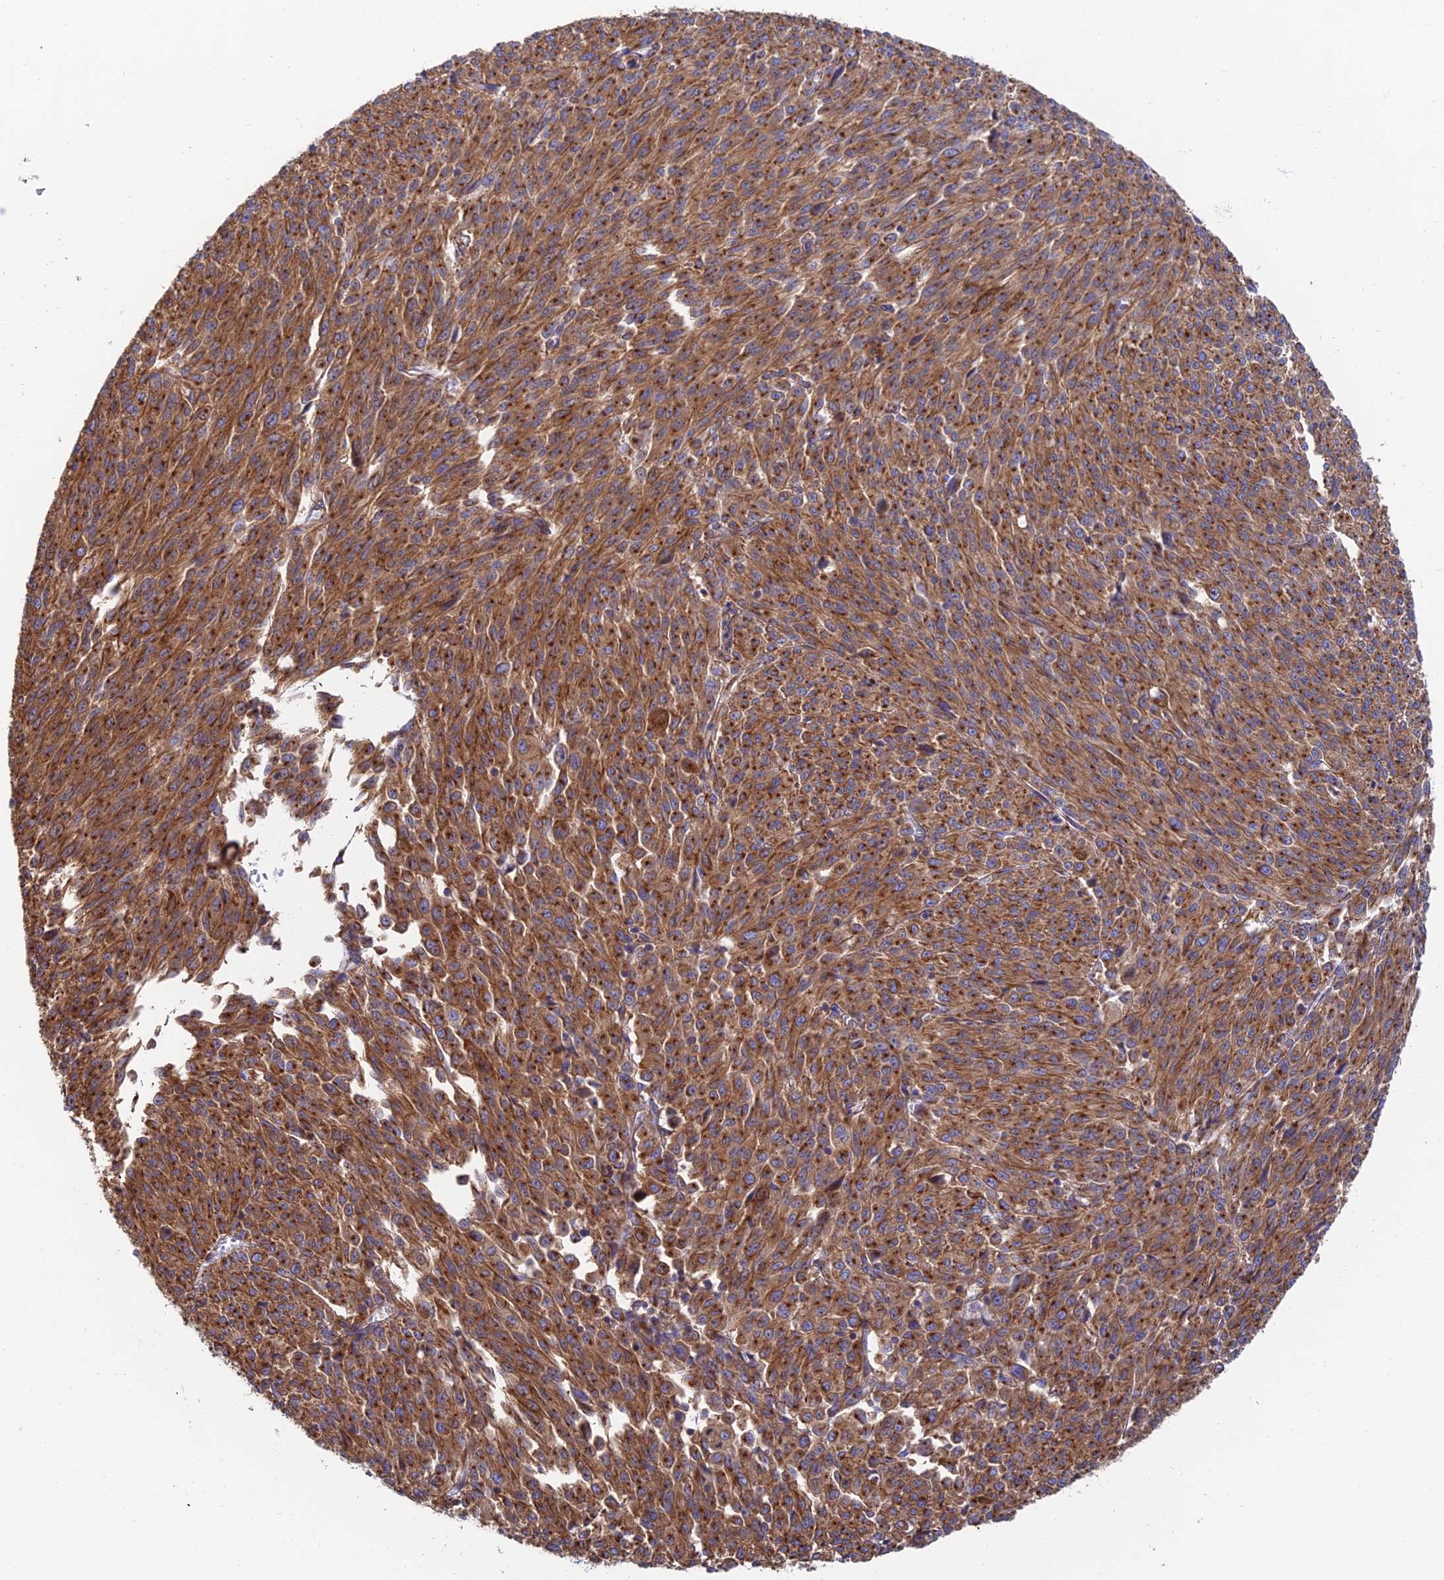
{"staining": {"intensity": "strong", "quantity": ">75%", "location": "cytoplasmic/membranous"}, "tissue": "melanoma", "cell_type": "Tumor cells", "image_type": "cancer", "snomed": [{"axis": "morphology", "description": "Malignant melanoma, NOS"}, {"axis": "topography", "description": "Skin"}], "caption": "Protein expression analysis of melanoma exhibits strong cytoplasmic/membranous expression in about >75% of tumor cells.", "gene": "DCTN2", "patient": {"sex": "female", "age": 52}}